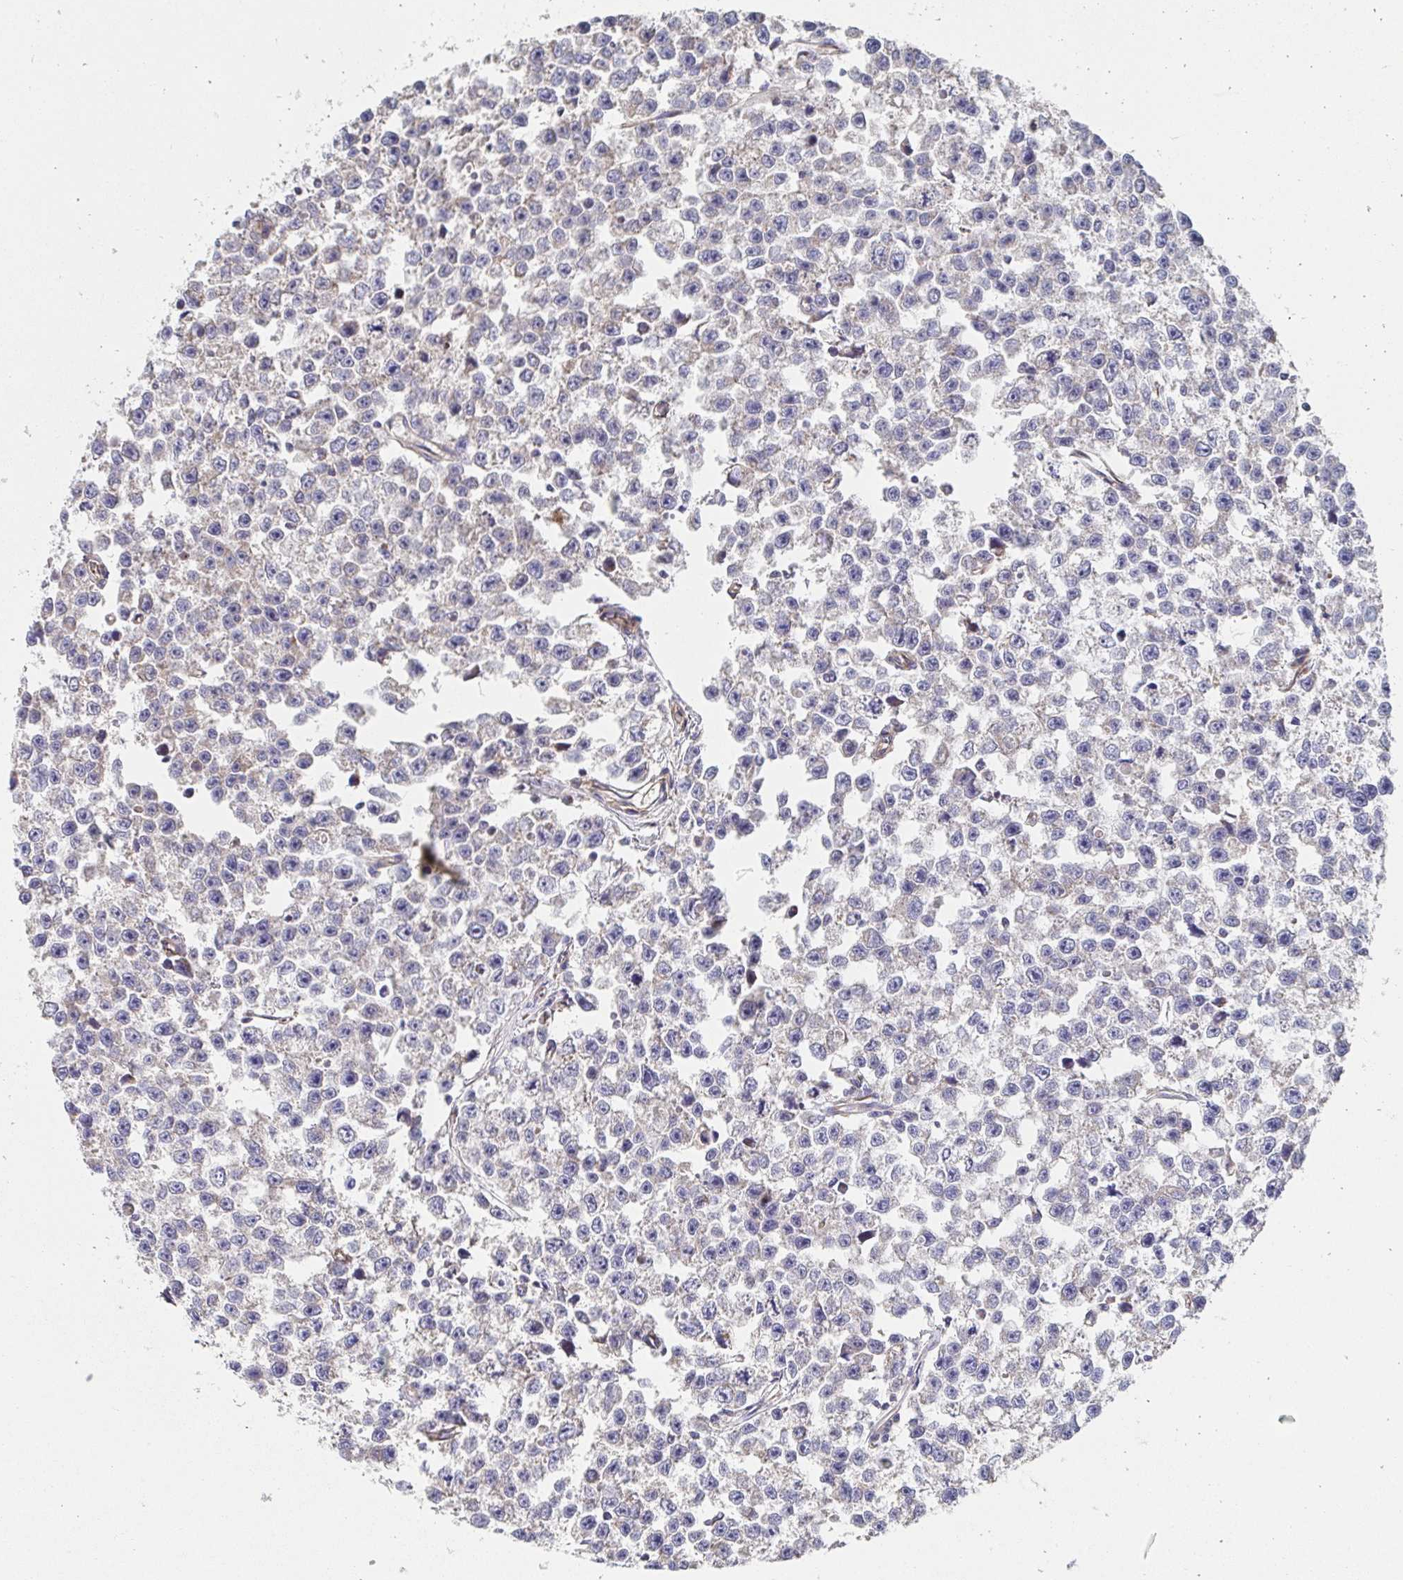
{"staining": {"intensity": "negative", "quantity": "none", "location": "none"}, "tissue": "testis cancer", "cell_type": "Tumor cells", "image_type": "cancer", "snomed": [{"axis": "morphology", "description": "Seminoma, NOS"}, {"axis": "topography", "description": "Testis"}], "caption": "Immunohistochemistry (IHC) photomicrograph of testis seminoma stained for a protein (brown), which demonstrates no positivity in tumor cells.", "gene": "APBB1", "patient": {"sex": "male", "age": 26}}